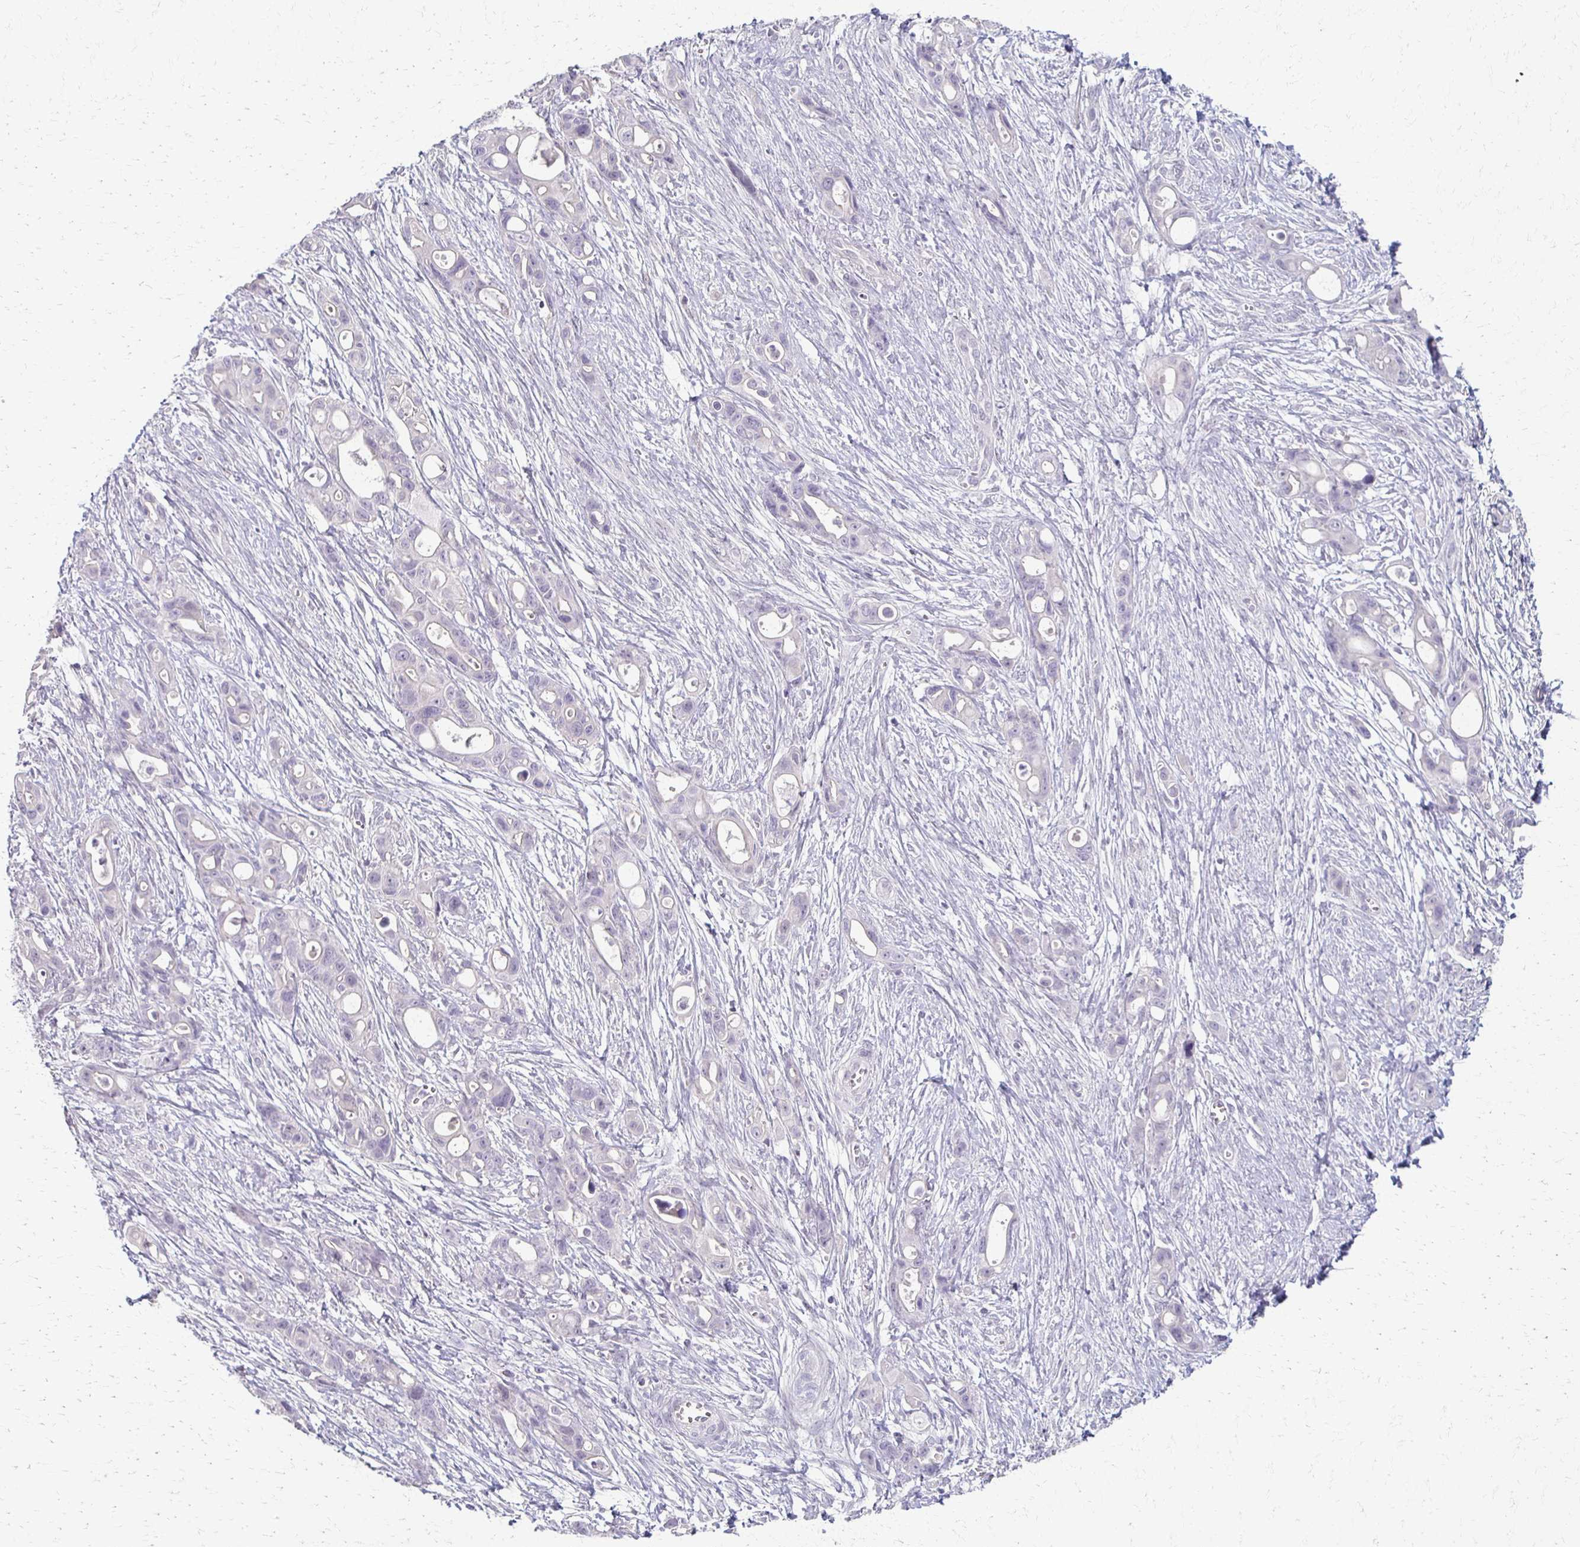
{"staining": {"intensity": "negative", "quantity": "none", "location": "none"}, "tissue": "ovarian cancer", "cell_type": "Tumor cells", "image_type": "cancer", "snomed": [{"axis": "morphology", "description": "Cystadenocarcinoma, mucinous, NOS"}, {"axis": "topography", "description": "Ovary"}], "caption": "Tumor cells show no significant protein staining in ovarian cancer (mucinous cystadenocarcinoma).", "gene": "FOXO4", "patient": {"sex": "female", "age": 70}}